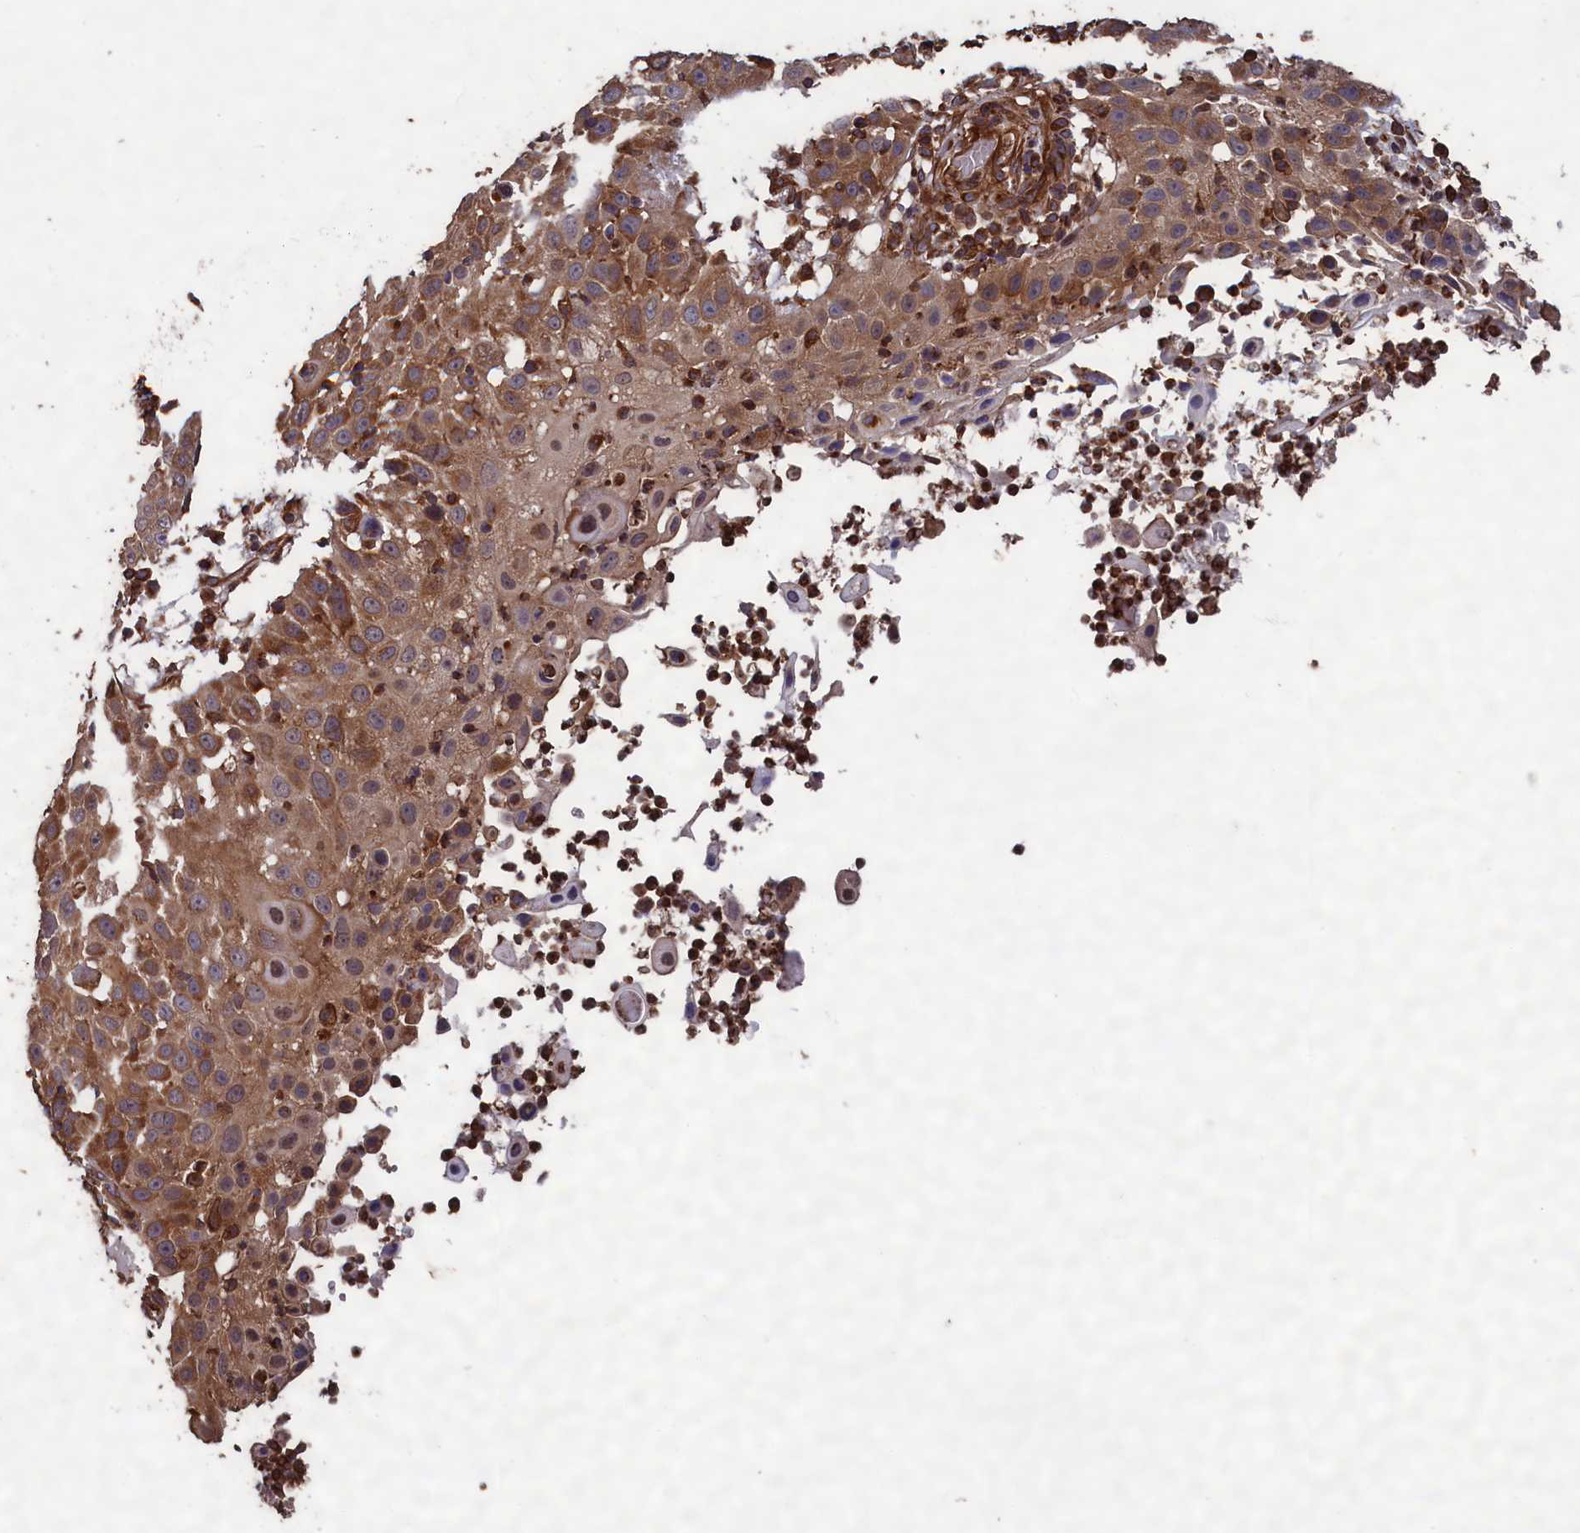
{"staining": {"intensity": "moderate", "quantity": "25%-75%", "location": "cytoplasmic/membranous"}, "tissue": "skin cancer", "cell_type": "Tumor cells", "image_type": "cancer", "snomed": [{"axis": "morphology", "description": "Squamous cell carcinoma, NOS"}, {"axis": "topography", "description": "Skin"}], "caption": "DAB immunohistochemical staining of human skin cancer shows moderate cytoplasmic/membranous protein staining in about 25%-75% of tumor cells.", "gene": "CCDC124", "patient": {"sex": "female", "age": 44}}